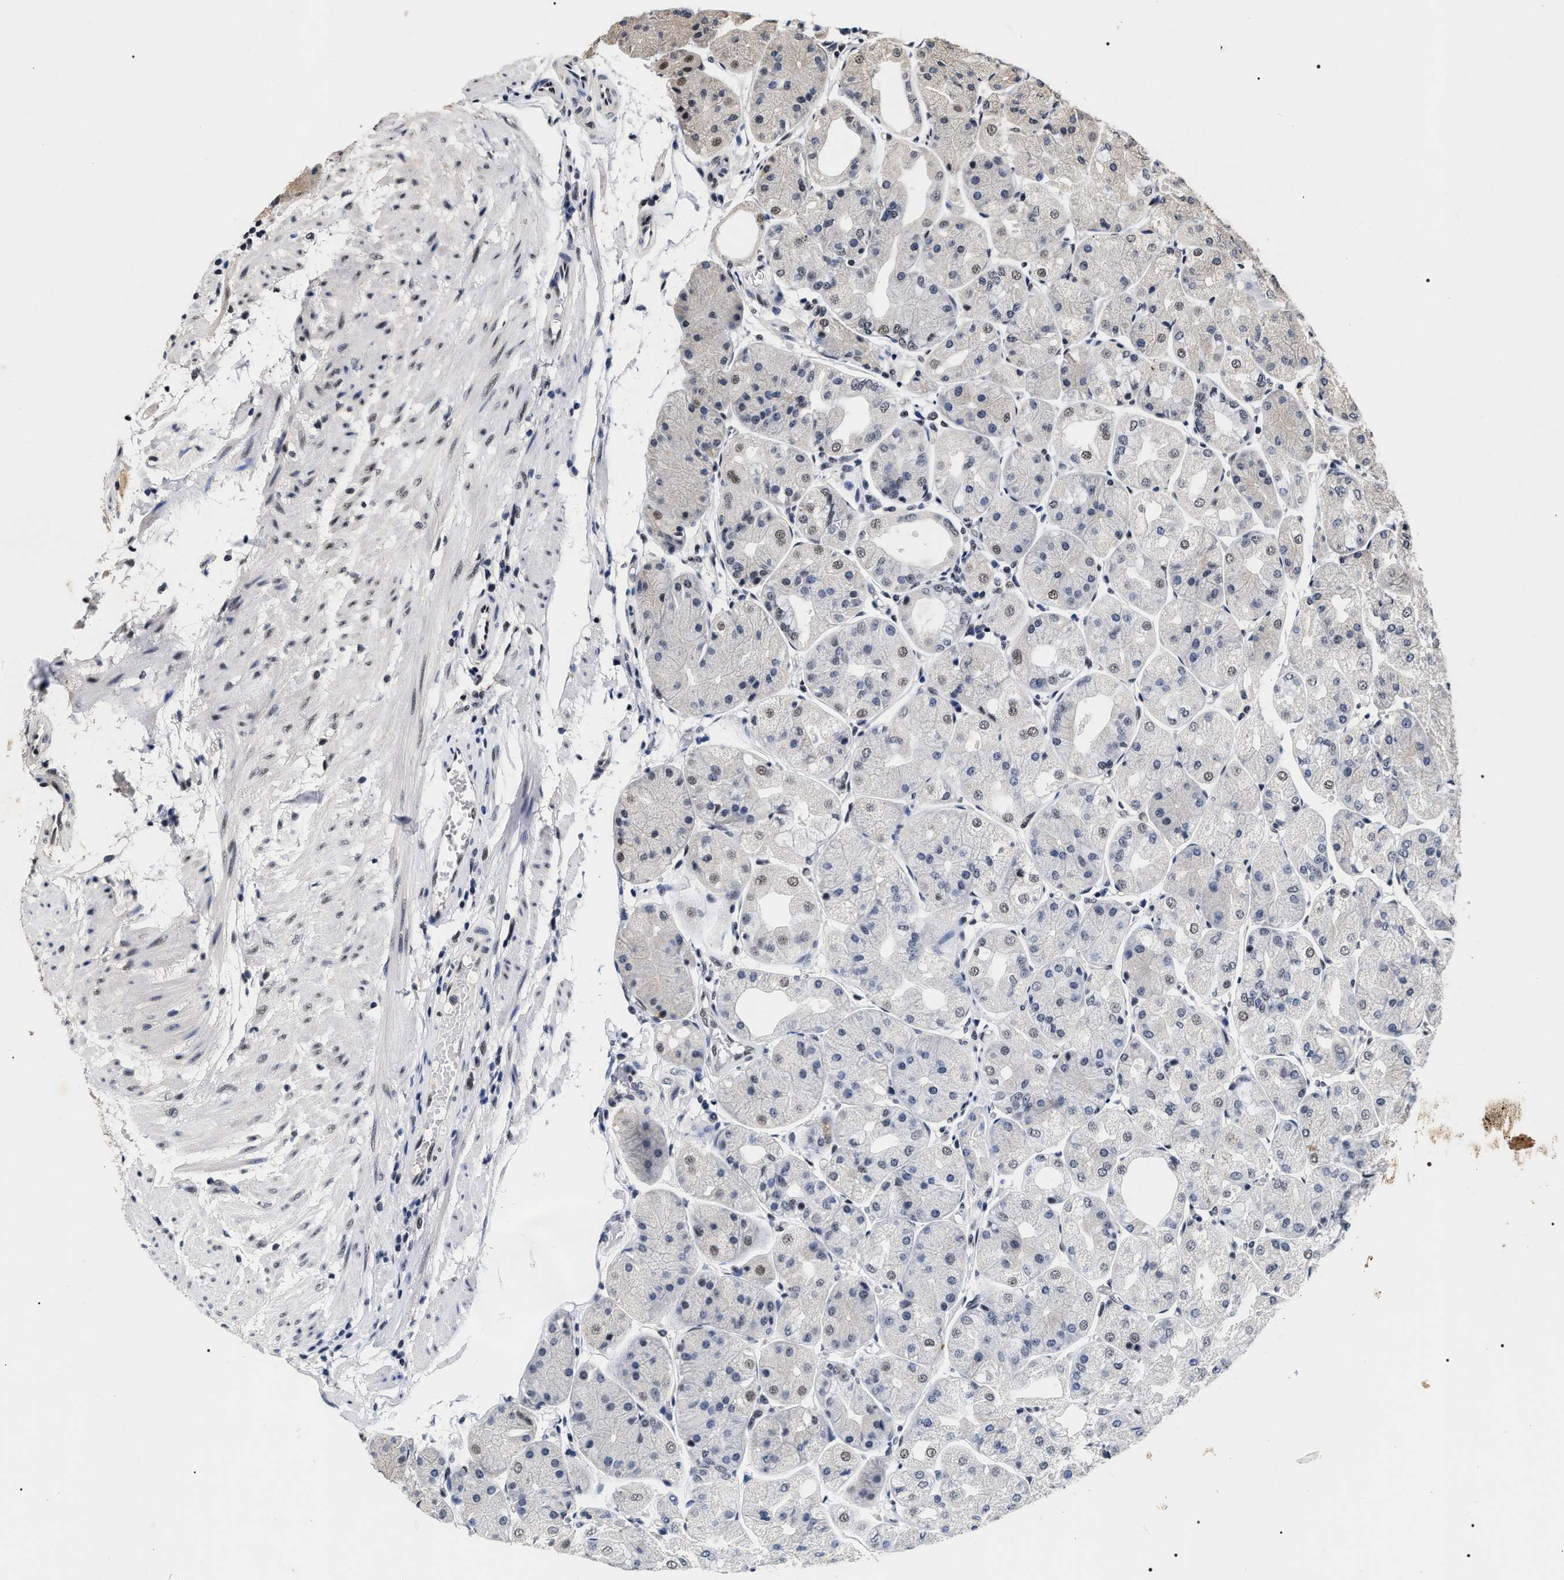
{"staining": {"intensity": "moderate", "quantity": "<25%", "location": "nuclear"}, "tissue": "stomach", "cell_type": "Glandular cells", "image_type": "normal", "snomed": [{"axis": "morphology", "description": "Normal tissue, NOS"}, {"axis": "topography", "description": "Stomach, upper"}], "caption": "The photomicrograph demonstrates staining of normal stomach, revealing moderate nuclear protein staining (brown color) within glandular cells.", "gene": "RRP1B", "patient": {"sex": "male", "age": 72}}